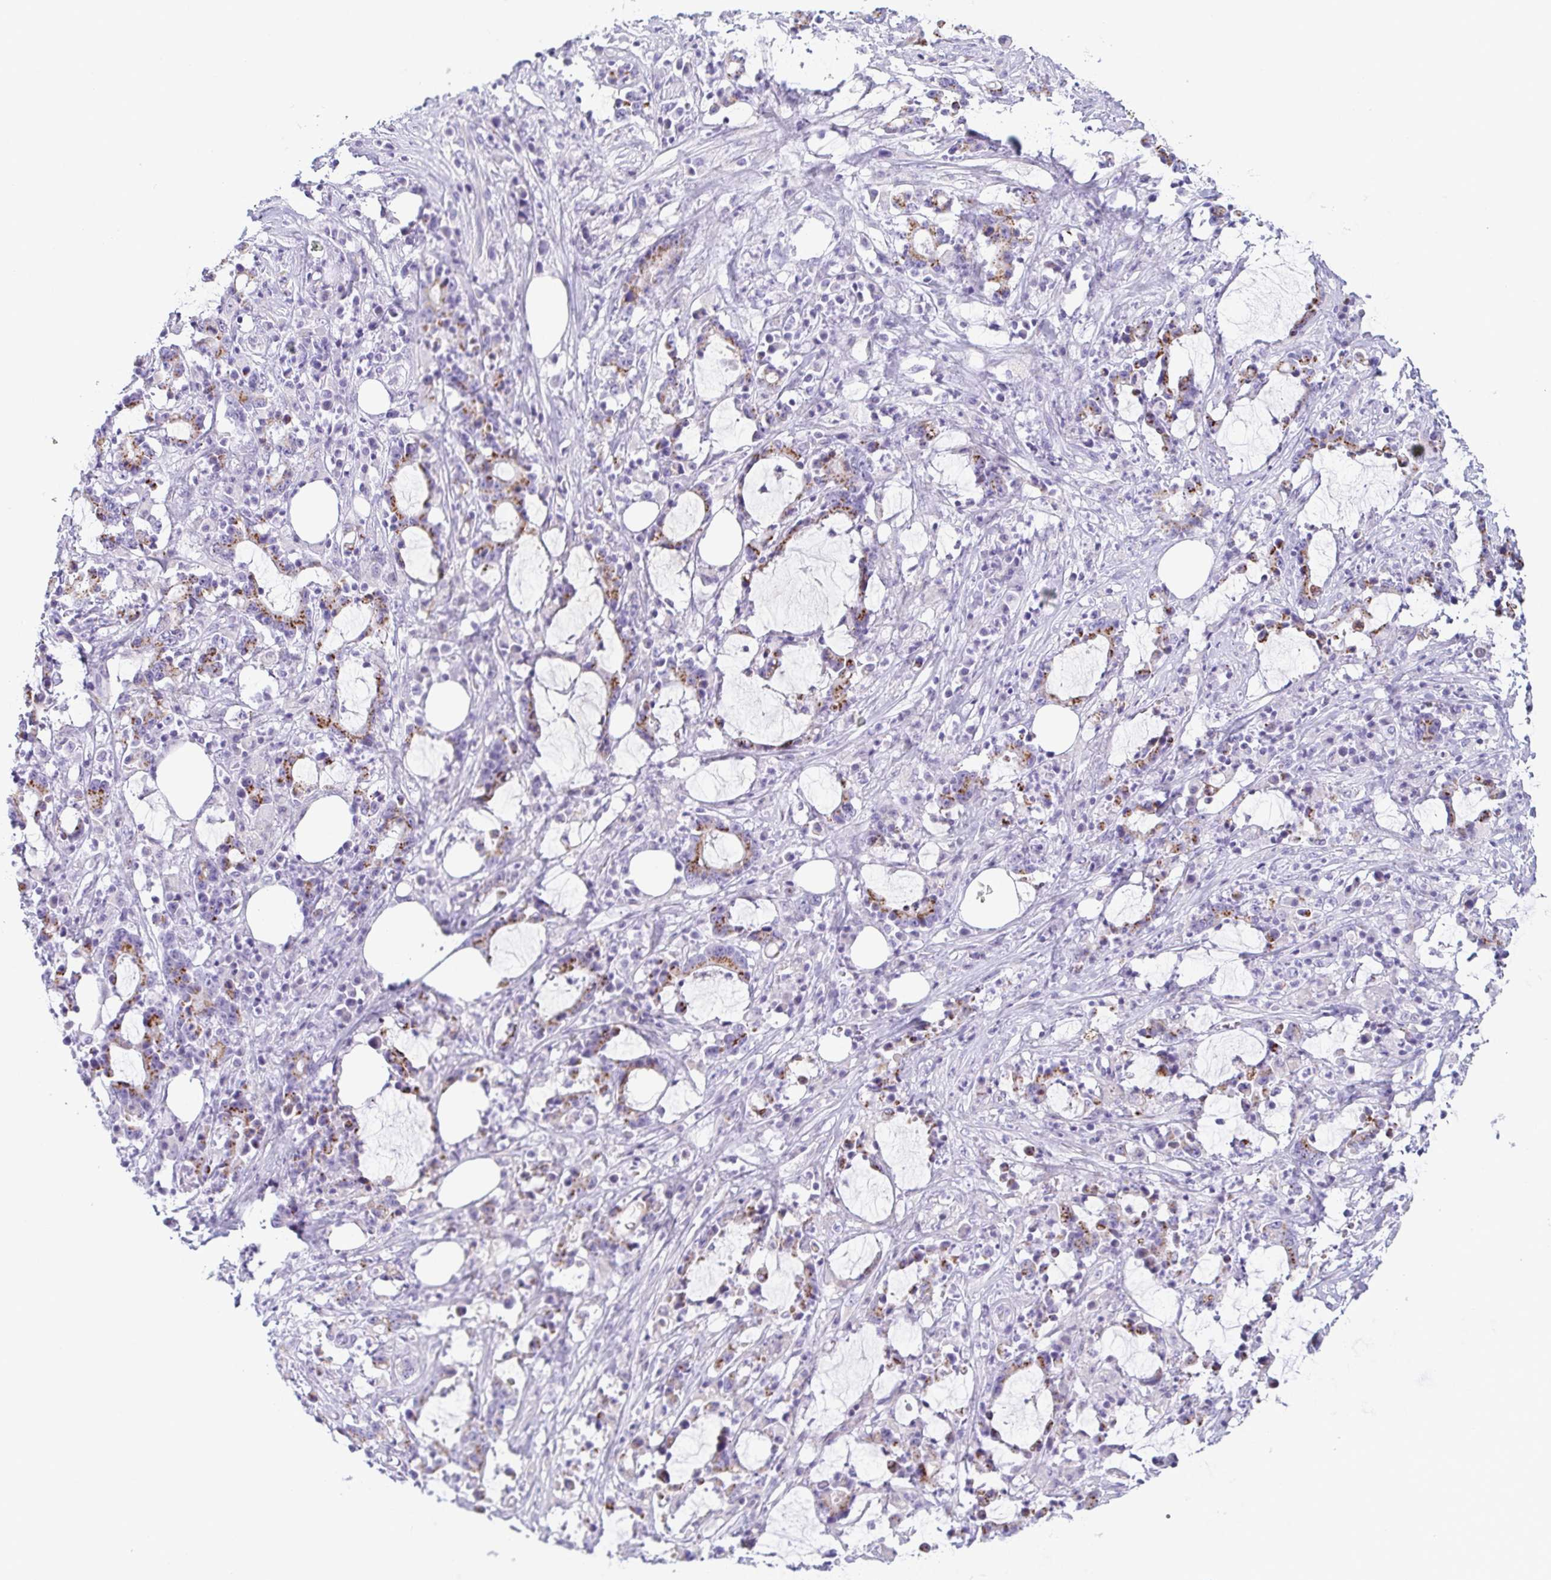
{"staining": {"intensity": "moderate", "quantity": ">75%", "location": "cytoplasmic/membranous"}, "tissue": "stomach cancer", "cell_type": "Tumor cells", "image_type": "cancer", "snomed": [{"axis": "morphology", "description": "Adenocarcinoma, NOS"}, {"axis": "topography", "description": "Stomach, upper"}], "caption": "This histopathology image shows immunohistochemistry staining of stomach cancer, with medium moderate cytoplasmic/membranous positivity in about >75% of tumor cells.", "gene": "LDLRAD1", "patient": {"sex": "male", "age": 68}}